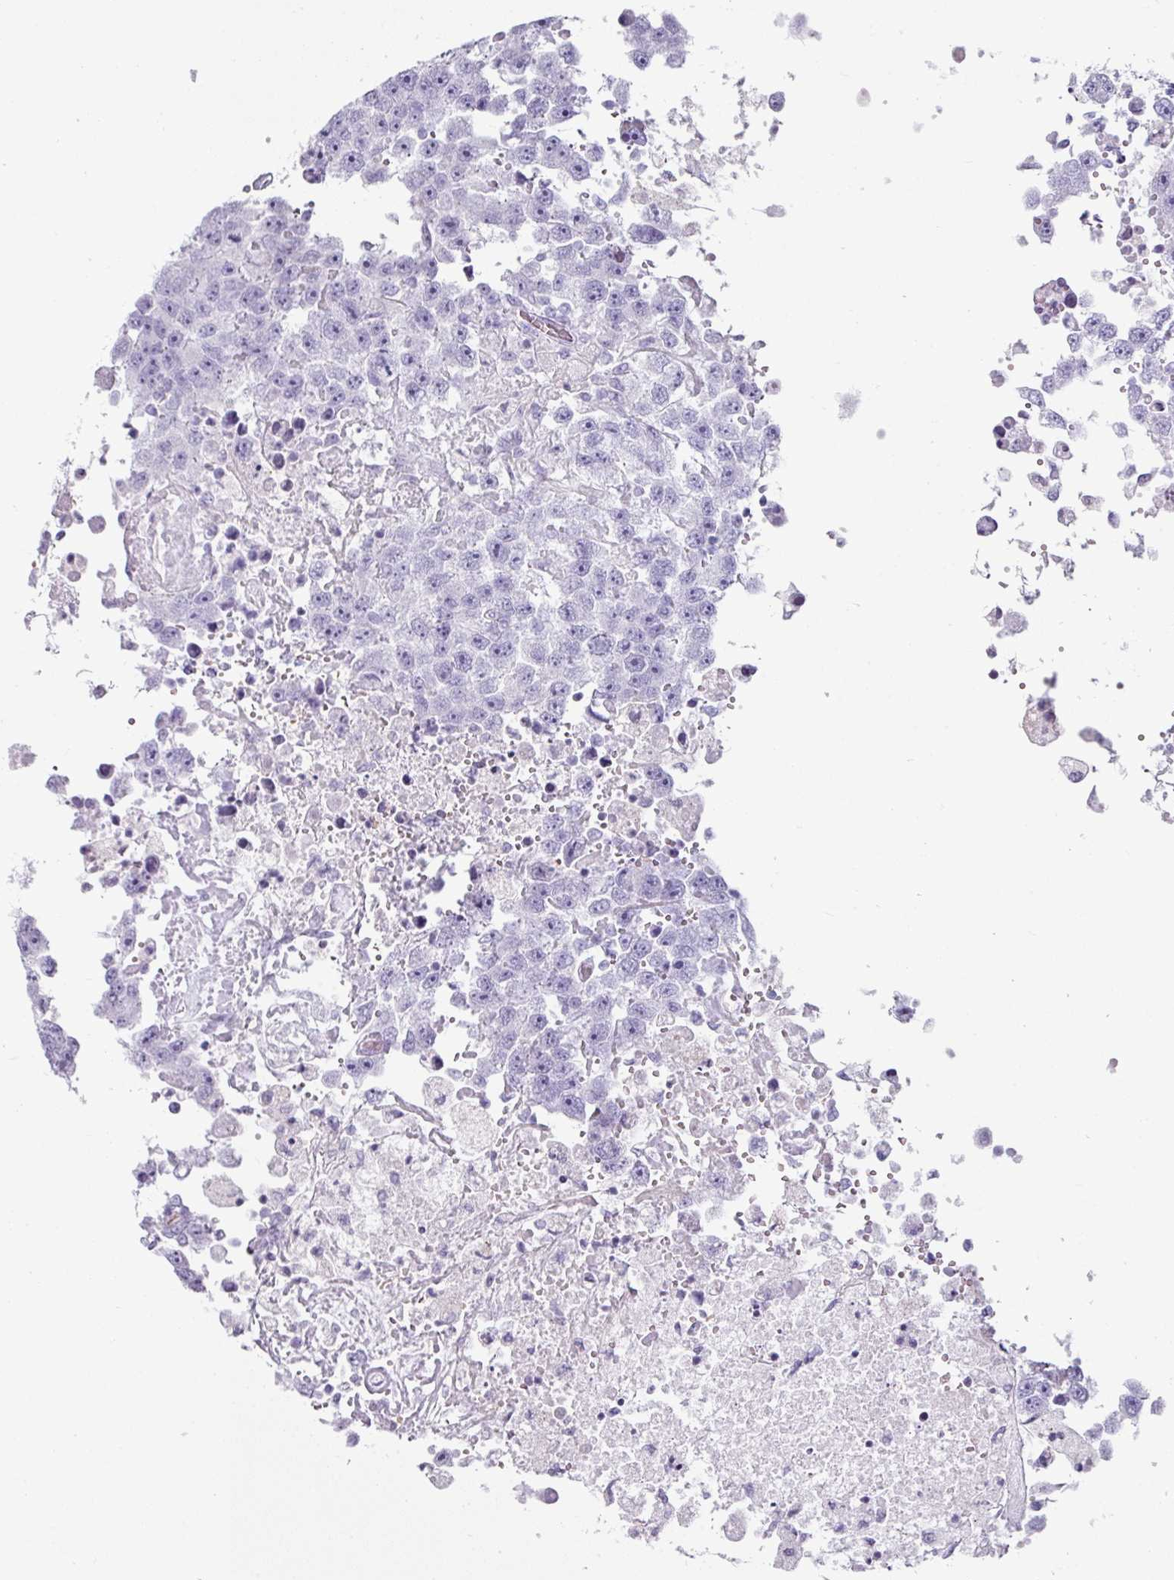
{"staining": {"intensity": "negative", "quantity": "none", "location": "none"}, "tissue": "testis cancer", "cell_type": "Tumor cells", "image_type": "cancer", "snomed": [{"axis": "morphology", "description": "Carcinoma, Embryonal, NOS"}, {"axis": "topography", "description": "Testis"}], "caption": "Image shows no protein expression in tumor cells of testis cancer tissue.", "gene": "CLCA1", "patient": {"sex": "male", "age": 83}}